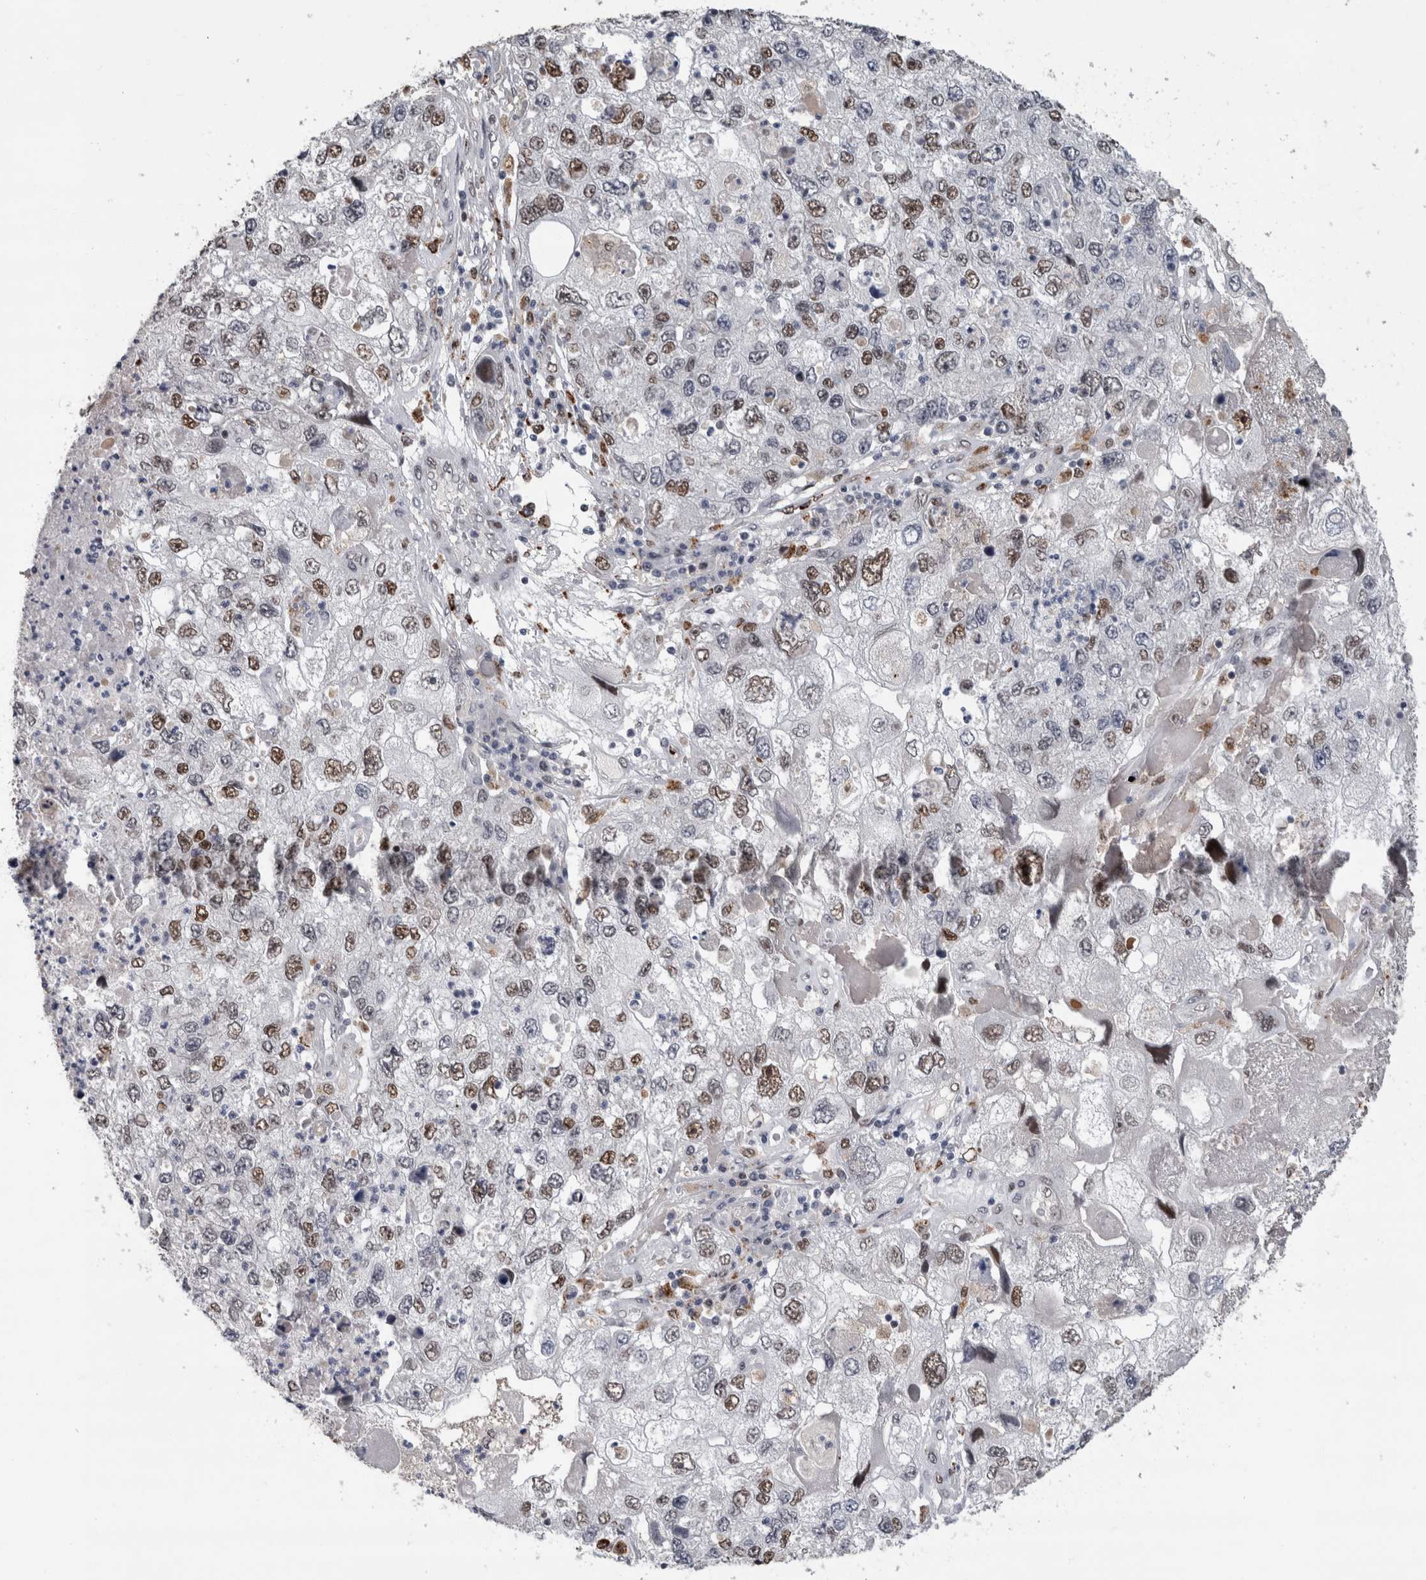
{"staining": {"intensity": "moderate", "quantity": ">75%", "location": "nuclear"}, "tissue": "endometrial cancer", "cell_type": "Tumor cells", "image_type": "cancer", "snomed": [{"axis": "morphology", "description": "Adenocarcinoma, NOS"}, {"axis": "topography", "description": "Endometrium"}], "caption": "Tumor cells reveal moderate nuclear staining in about >75% of cells in adenocarcinoma (endometrial). (IHC, brightfield microscopy, high magnification).", "gene": "POLD2", "patient": {"sex": "female", "age": 49}}